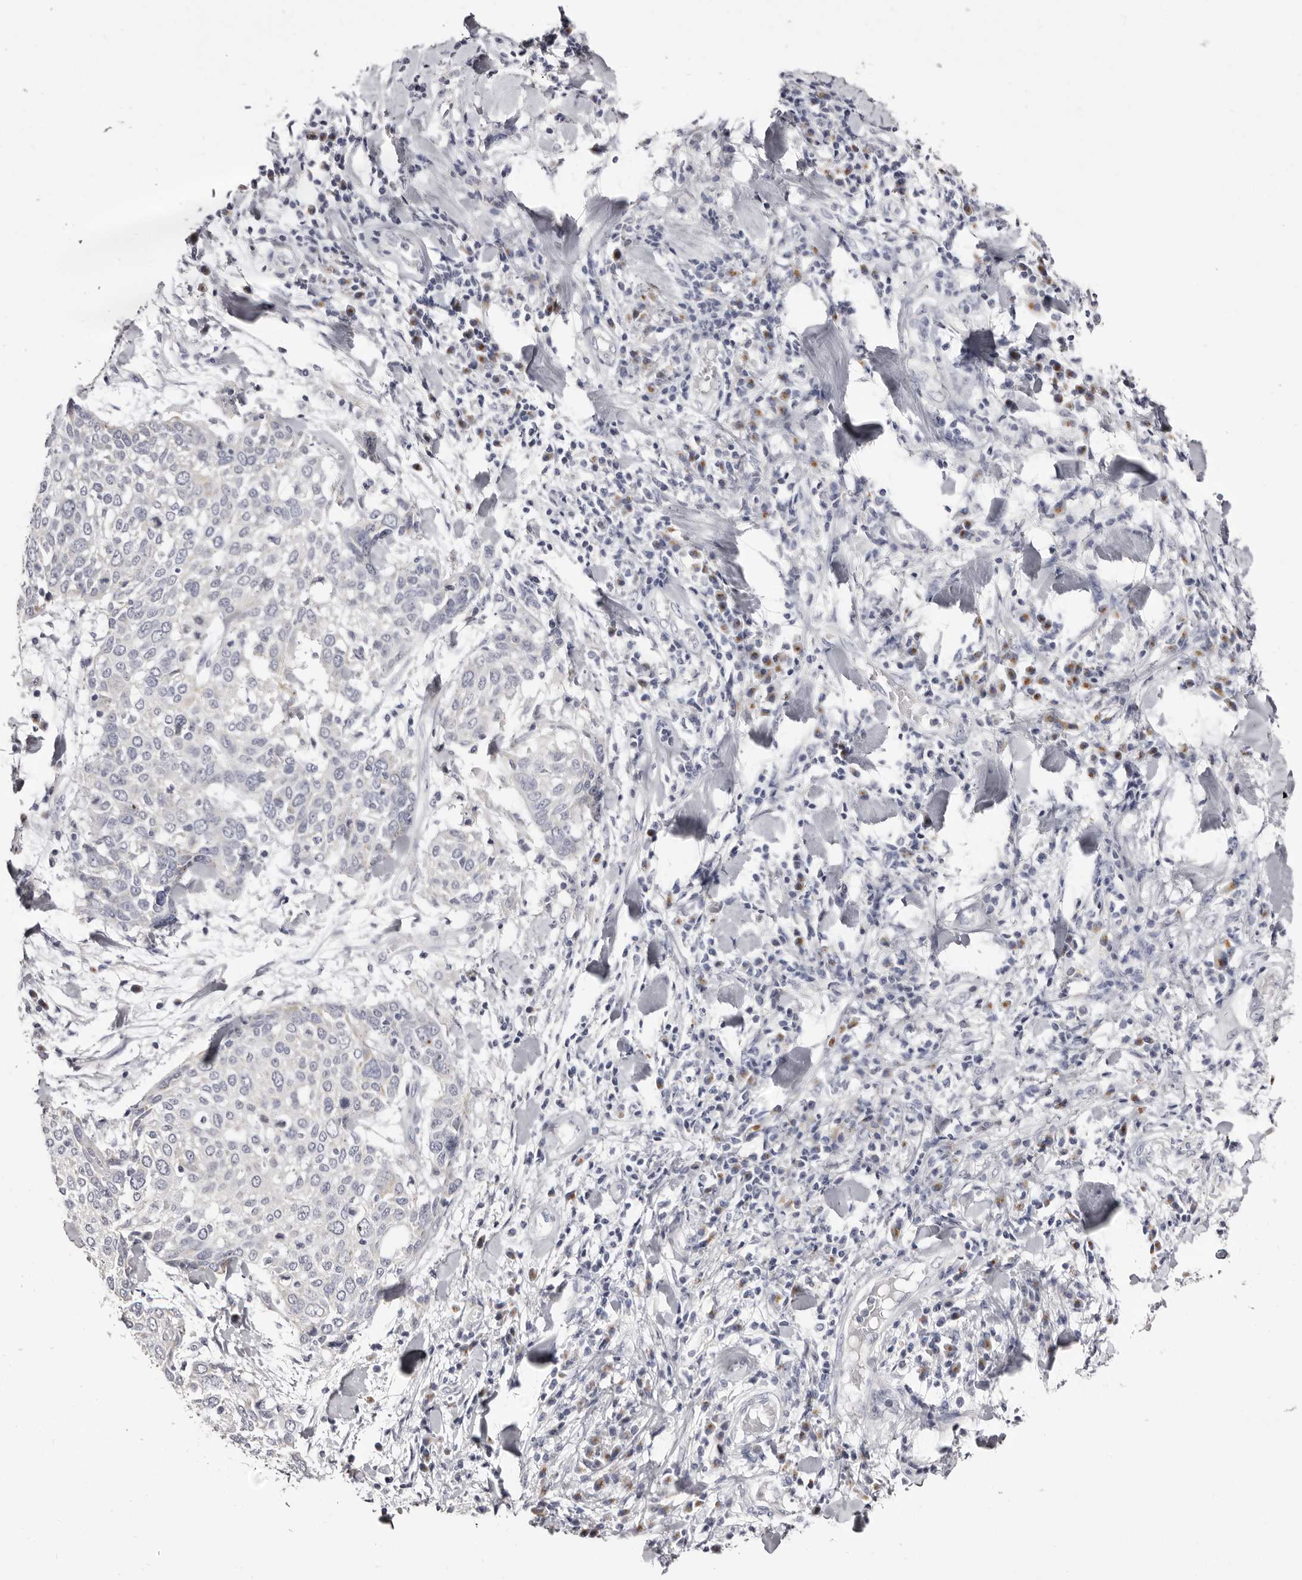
{"staining": {"intensity": "negative", "quantity": "none", "location": "none"}, "tissue": "lung cancer", "cell_type": "Tumor cells", "image_type": "cancer", "snomed": [{"axis": "morphology", "description": "Squamous cell carcinoma, NOS"}, {"axis": "topography", "description": "Lung"}], "caption": "Lung cancer was stained to show a protein in brown. There is no significant expression in tumor cells.", "gene": "CASQ1", "patient": {"sex": "male", "age": 65}}